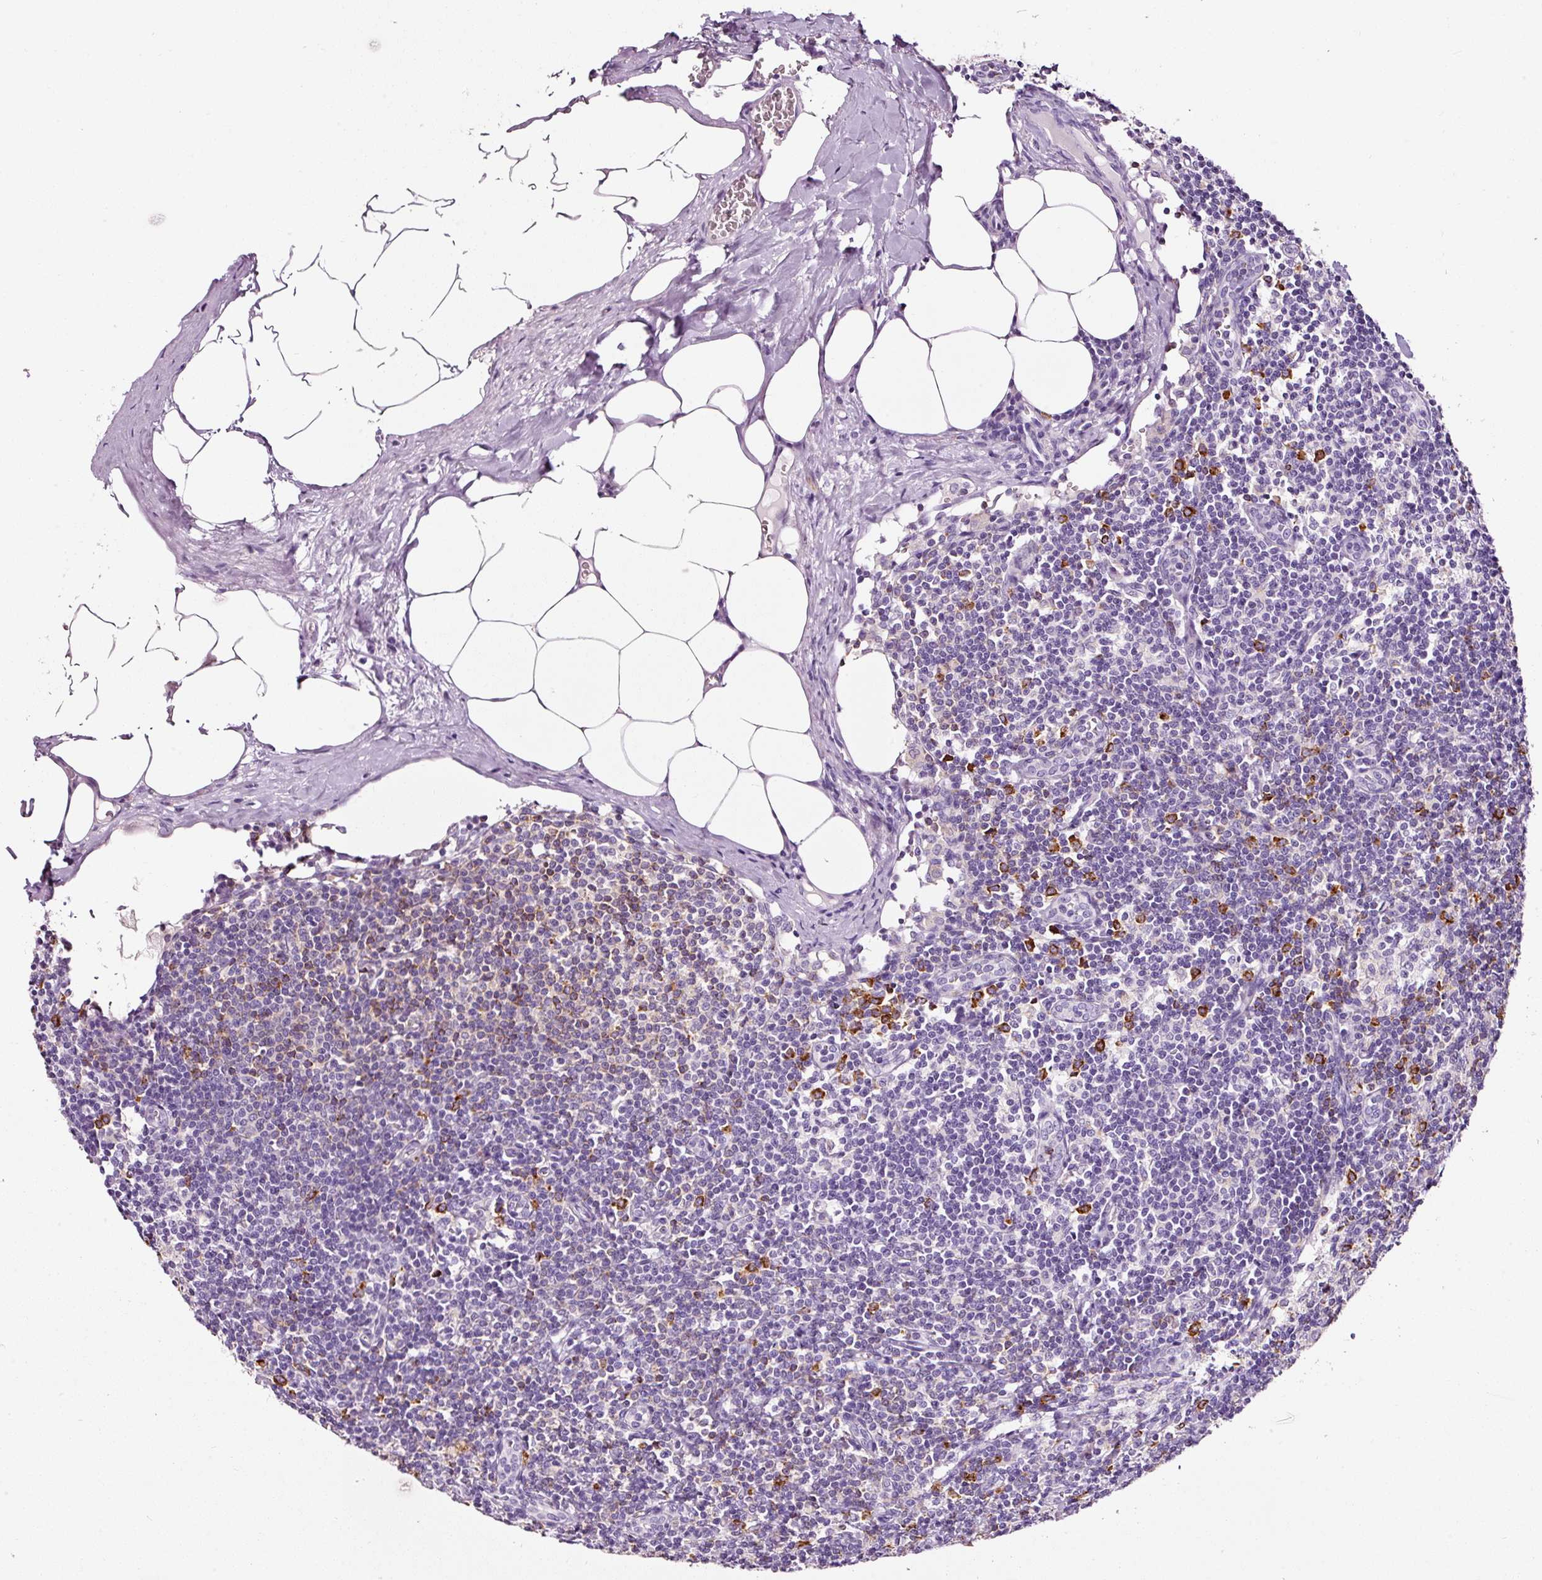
{"staining": {"intensity": "negative", "quantity": "none", "location": "none"}, "tissue": "lymph node", "cell_type": "Germinal center cells", "image_type": "normal", "snomed": [{"axis": "morphology", "description": "Normal tissue, NOS"}, {"axis": "topography", "description": "Lymph node"}], "caption": "Immunohistochemical staining of normal lymph node shows no significant expression in germinal center cells.", "gene": "CYB561A3", "patient": {"sex": "female", "age": 59}}